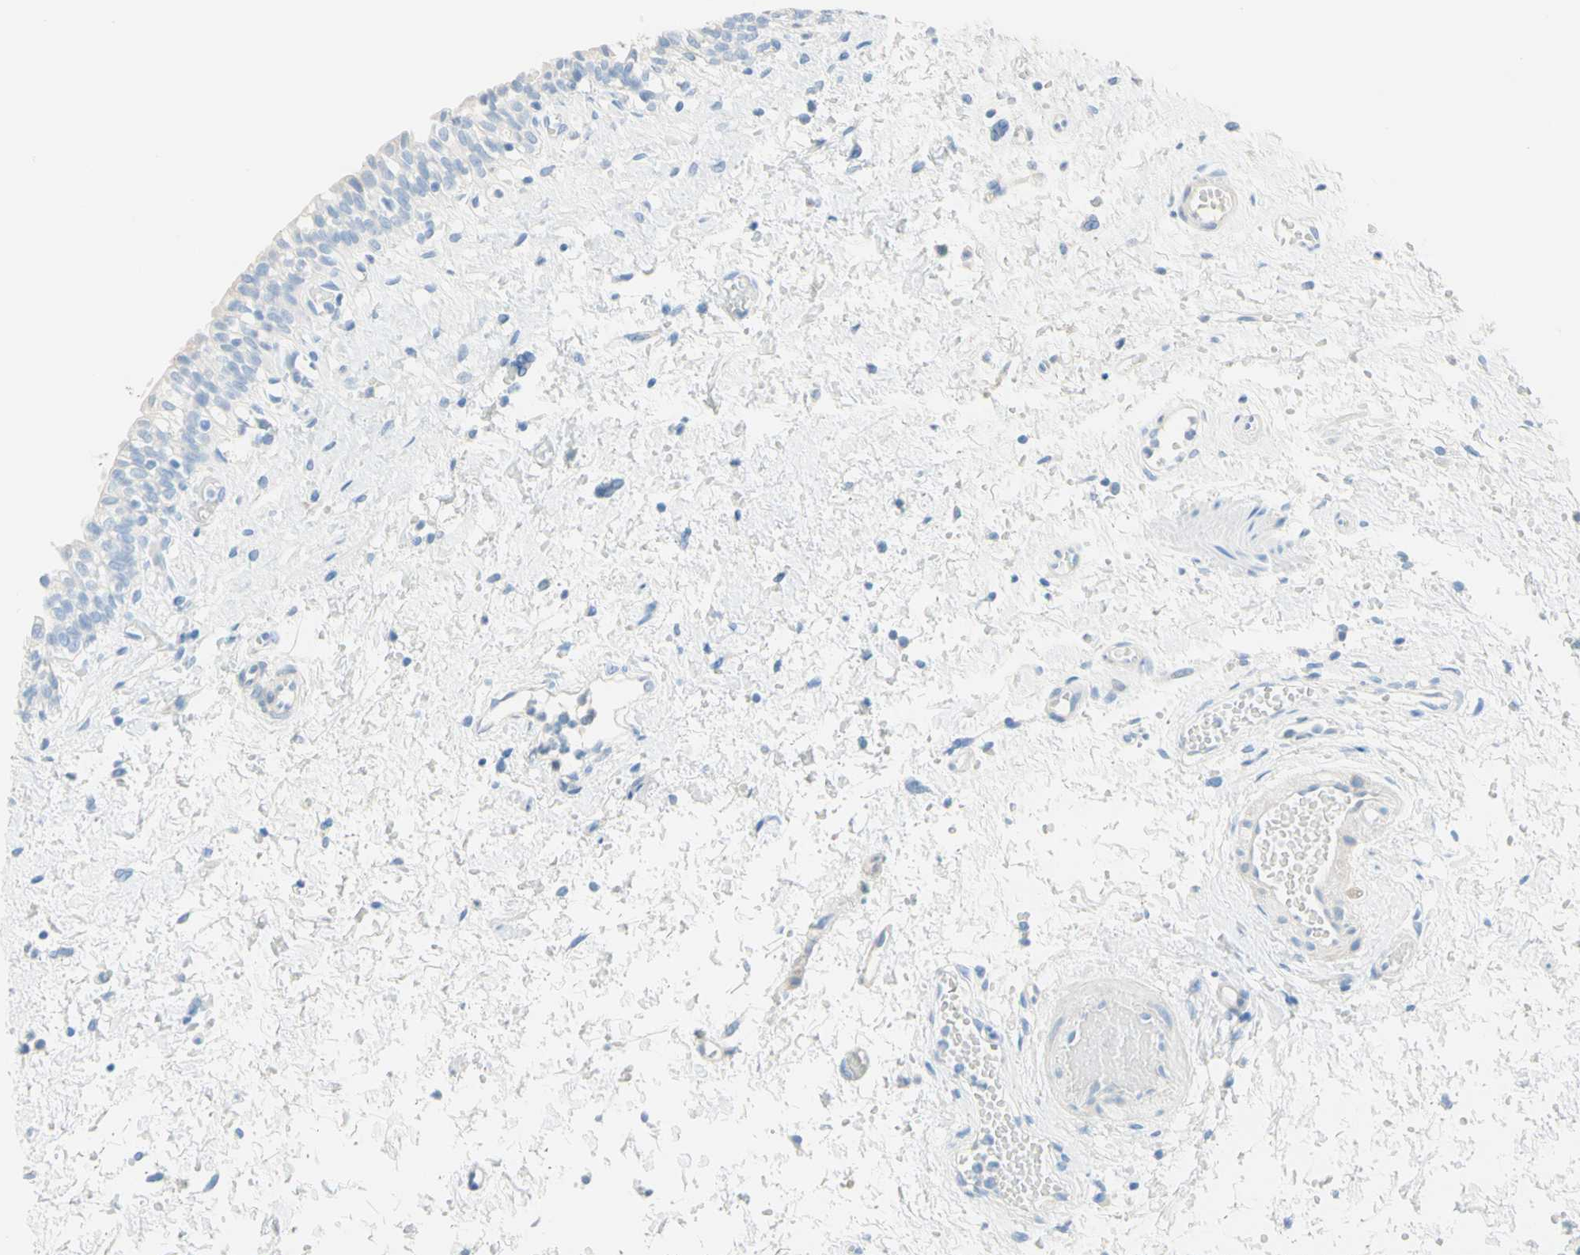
{"staining": {"intensity": "negative", "quantity": "none", "location": "none"}, "tissue": "urinary bladder", "cell_type": "Urothelial cells", "image_type": "normal", "snomed": [{"axis": "morphology", "description": "Normal tissue, NOS"}, {"axis": "topography", "description": "Urinary bladder"}], "caption": "High power microscopy image of an immunohistochemistry (IHC) micrograph of benign urinary bladder, revealing no significant positivity in urothelial cells. (IHC, brightfield microscopy, high magnification).", "gene": "IL6ST", "patient": {"sex": "male", "age": 55}}